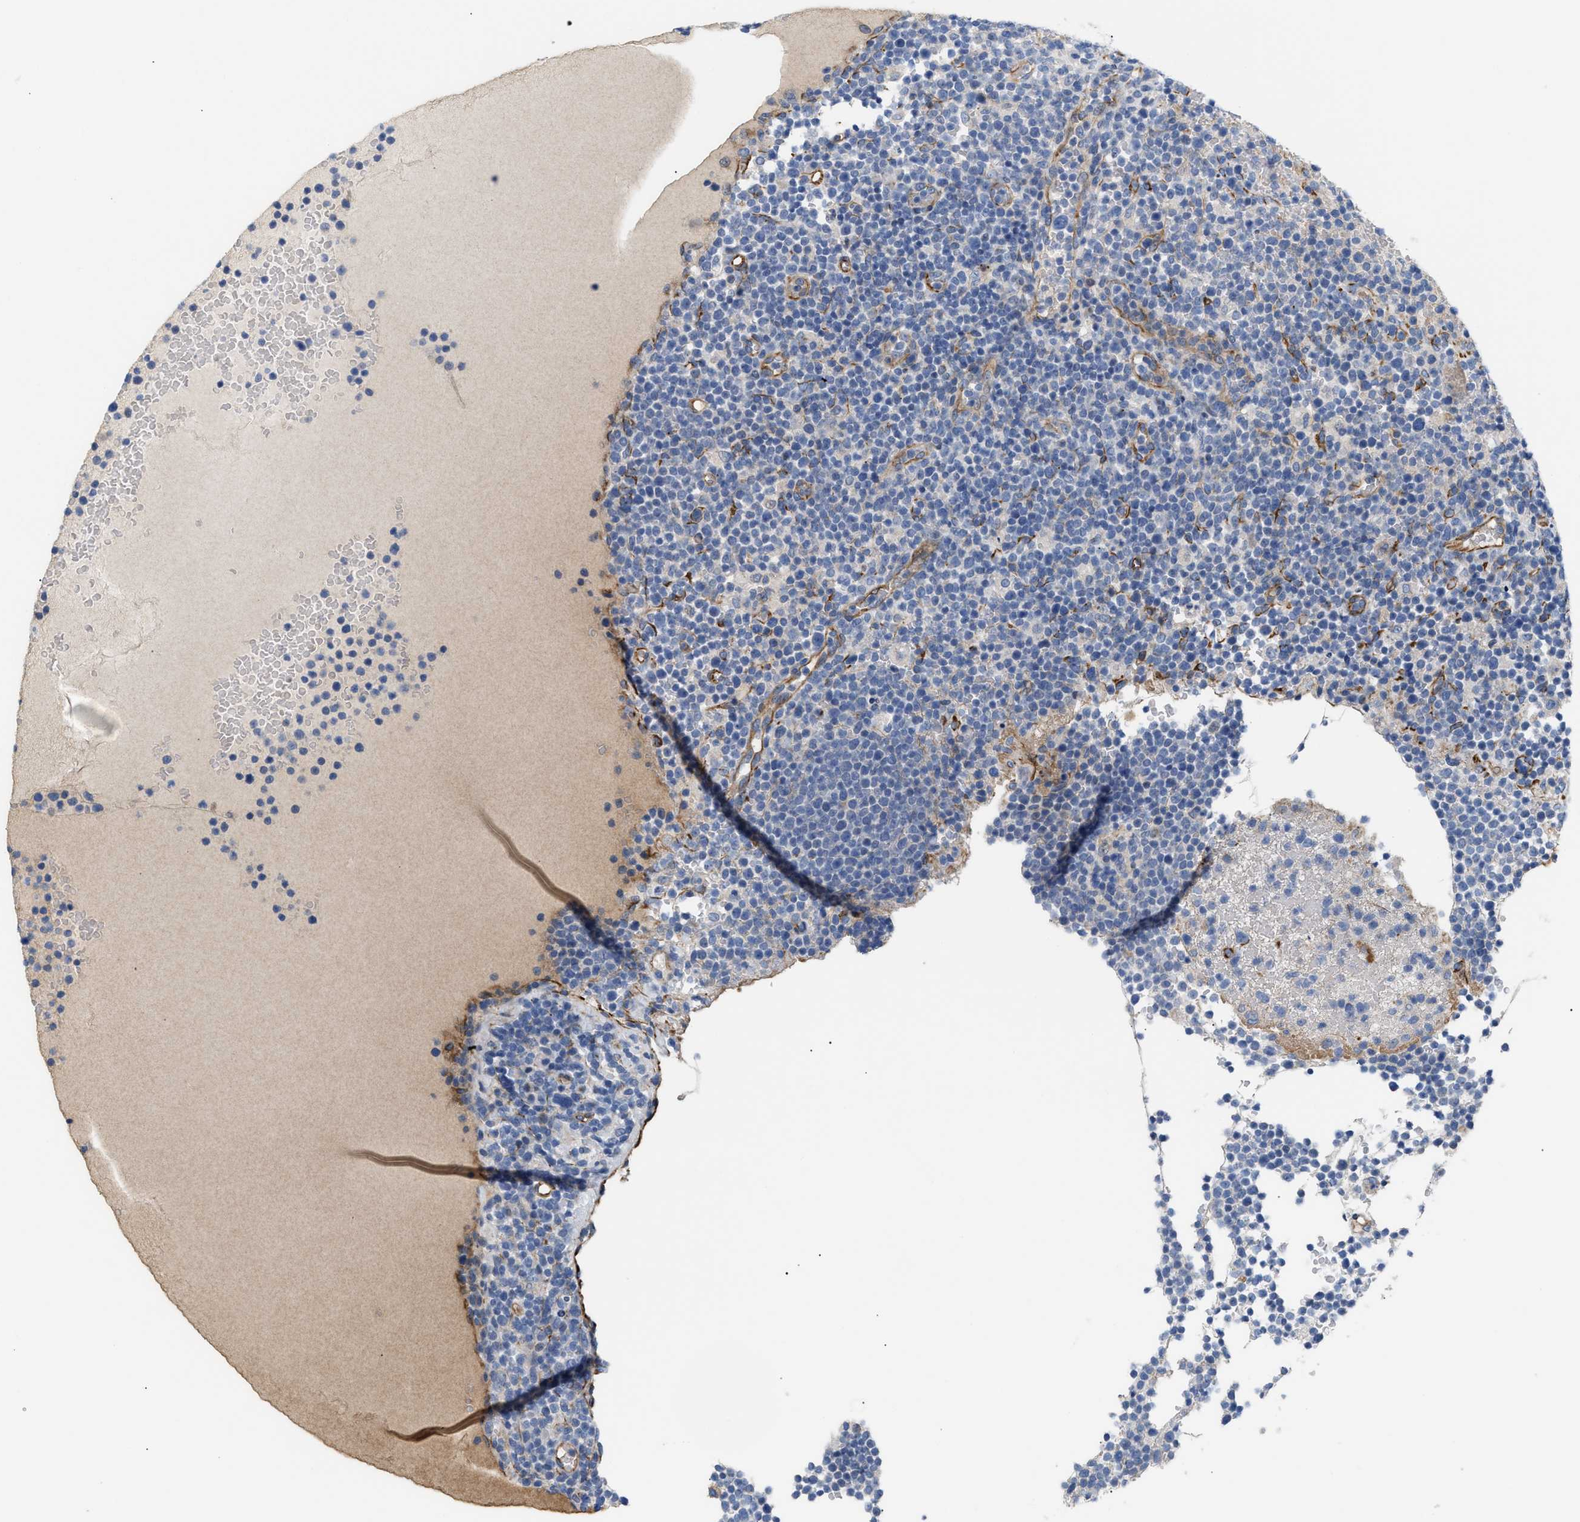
{"staining": {"intensity": "negative", "quantity": "none", "location": "none"}, "tissue": "lymphoma", "cell_type": "Tumor cells", "image_type": "cancer", "snomed": [{"axis": "morphology", "description": "Malignant lymphoma, non-Hodgkin's type, High grade"}, {"axis": "topography", "description": "Lymph node"}], "caption": "Human high-grade malignant lymphoma, non-Hodgkin's type stained for a protein using IHC shows no positivity in tumor cells.", "gene": "TFPI", "patient": {"sex": "male", "age": 61}}